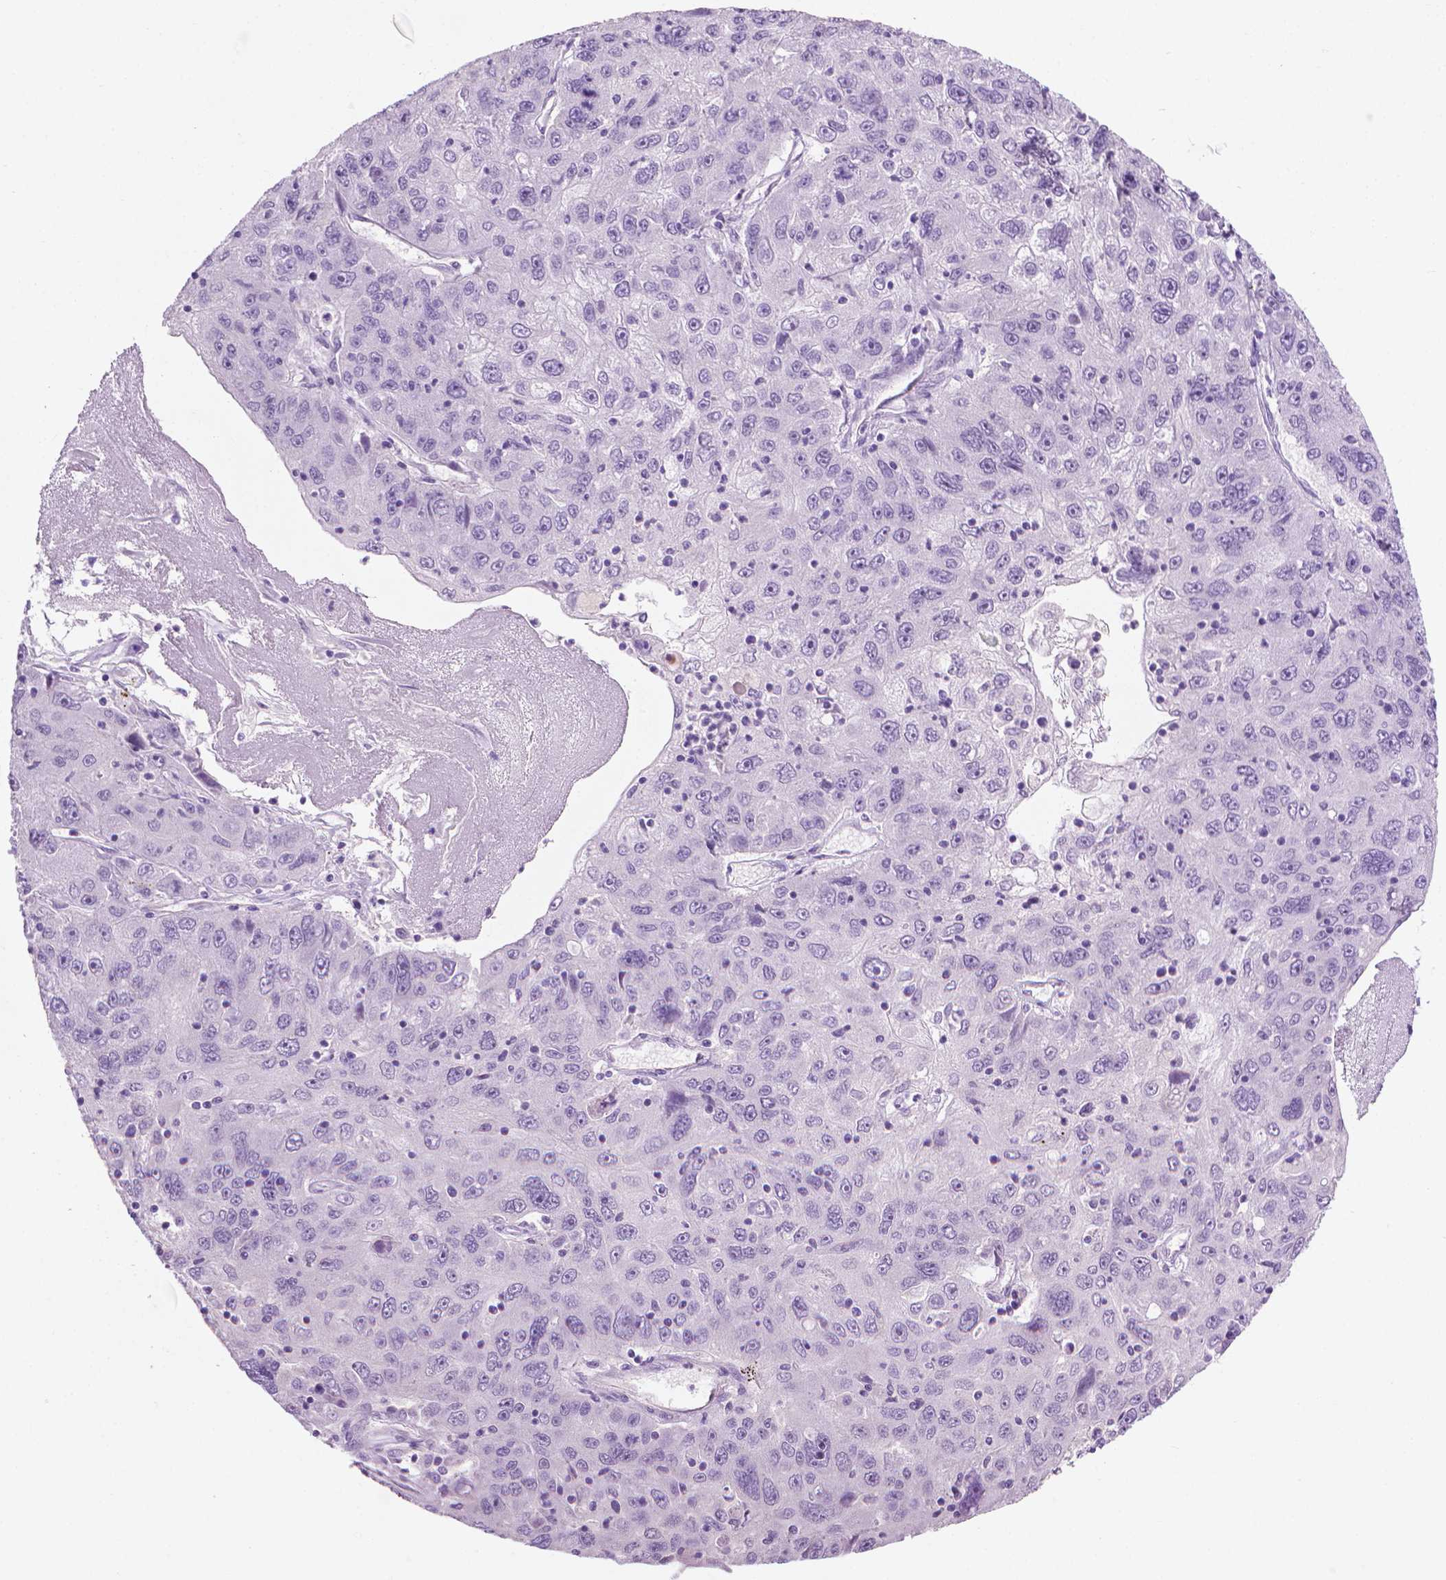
{"staining": {"intensity": "negative", "quantity": "none", "location": "none"}, "tissue": "stomach cancer", "cell_type": "Tumor cells", "image_type": "cancer", "snomed": [{"axis": "morphology", "description": "Adenocarcinoma, NOS"}, {"axis": "topography", "description": "Stomach"}], "caption": "High power microscopy histopathology image of an immunohistochemistry (IHC) micrograph of stomach adenocarcinoma, revealing no significant staining in tumor cells.", "gene": "KRT73", "patient": {"sex": "male", "age": 56}}